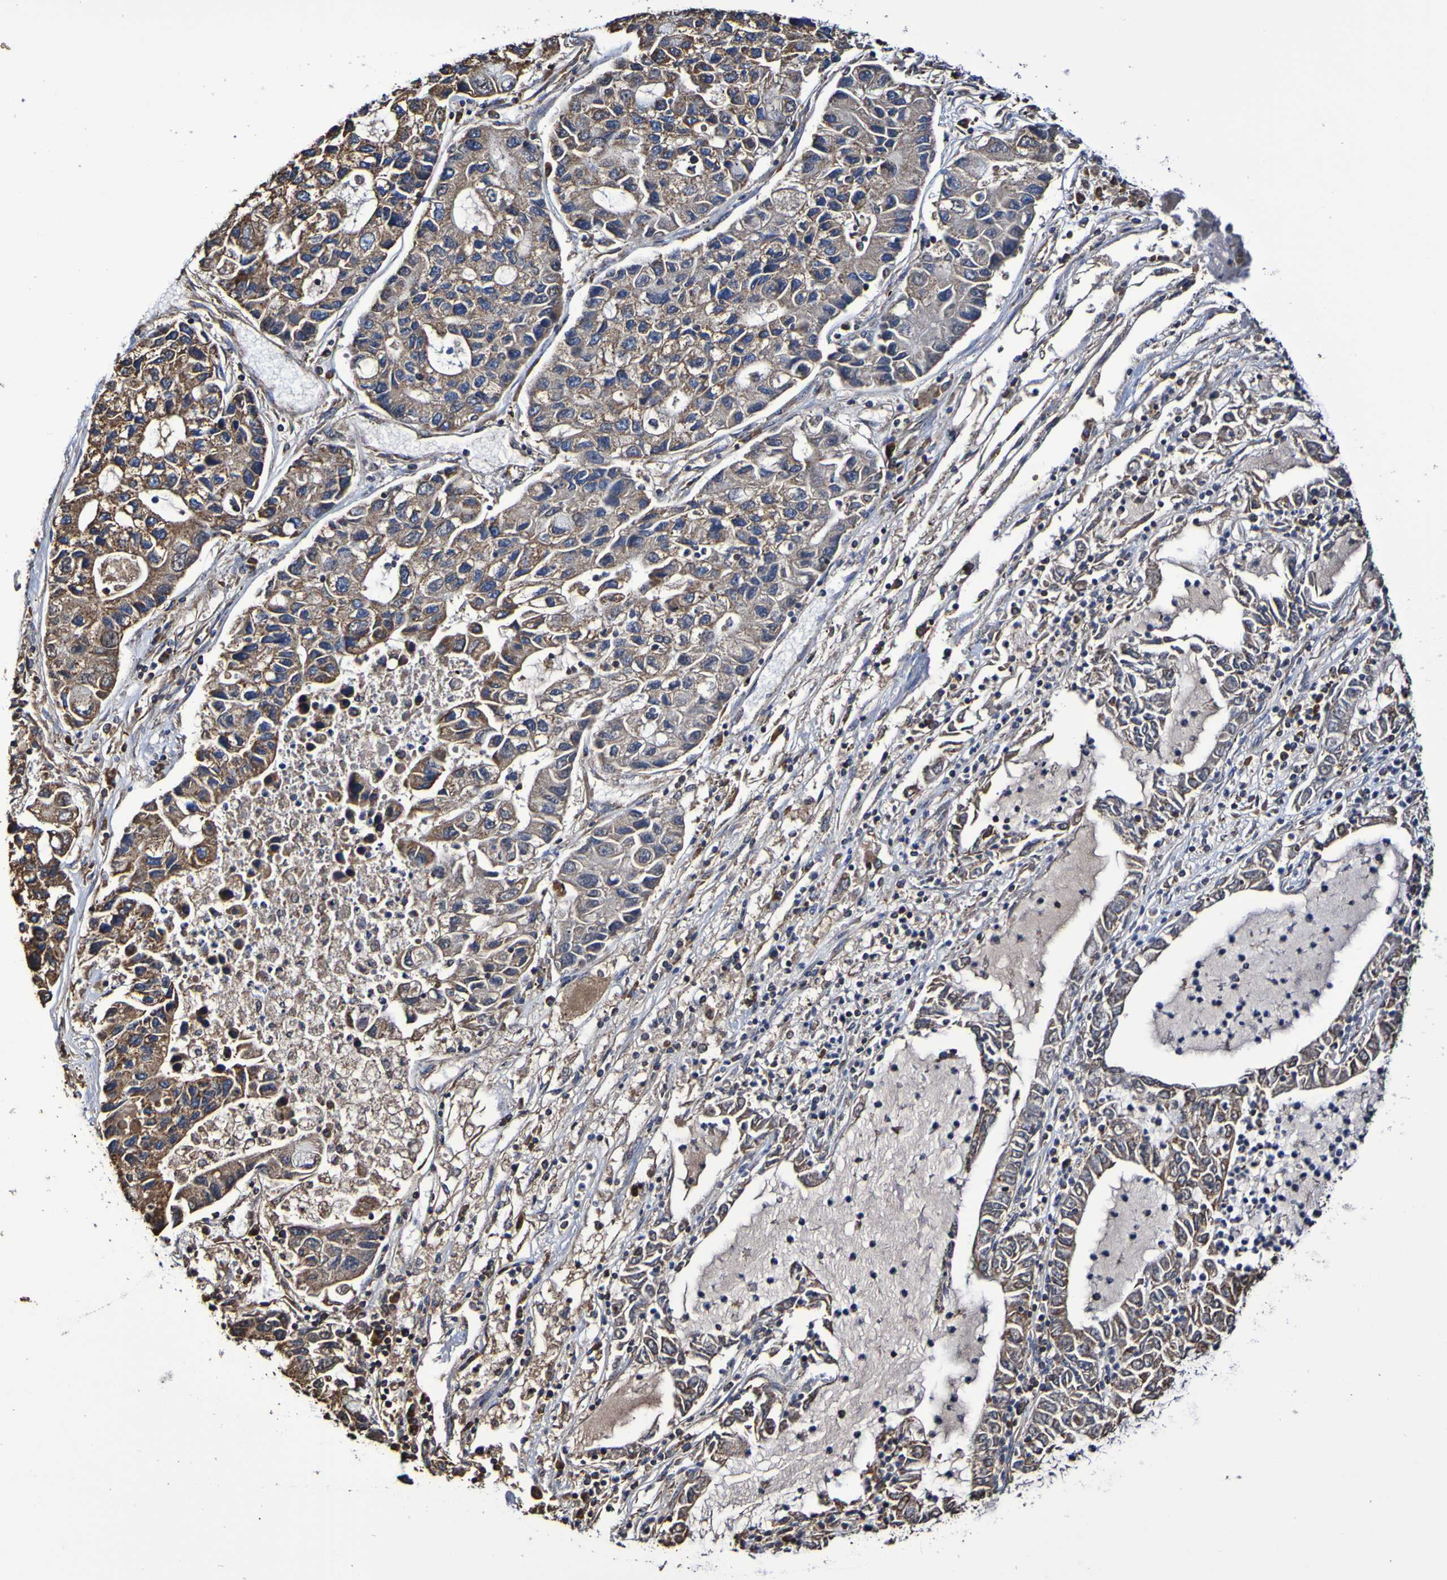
{"staining": {"intensity": "moderate", "quantity": ">75%", "location": "cytoplasmic/membranous"}, "tissue": "lung cancer", "cell_type": "Tumor cells", "image_type": "cancer", "snomed": [{"axis": "morphology", "description": "Adenocarcinoma, NOS"}, {"axis": "topography", "description": "Lung"}], "caption": "Protein expression analysis of adenocarcinoma (lung) reveals moderate cytoplasmic/membranous staining in about >75% of tumor cells. (Stains: DAB (3,3'-diaminobenzidine) in brown, nuclei in blue, Microscopy: brightfield microscopy at high magnification).", "gene": "IL18R1", "patient": {"sex": "female", "age": 51}}